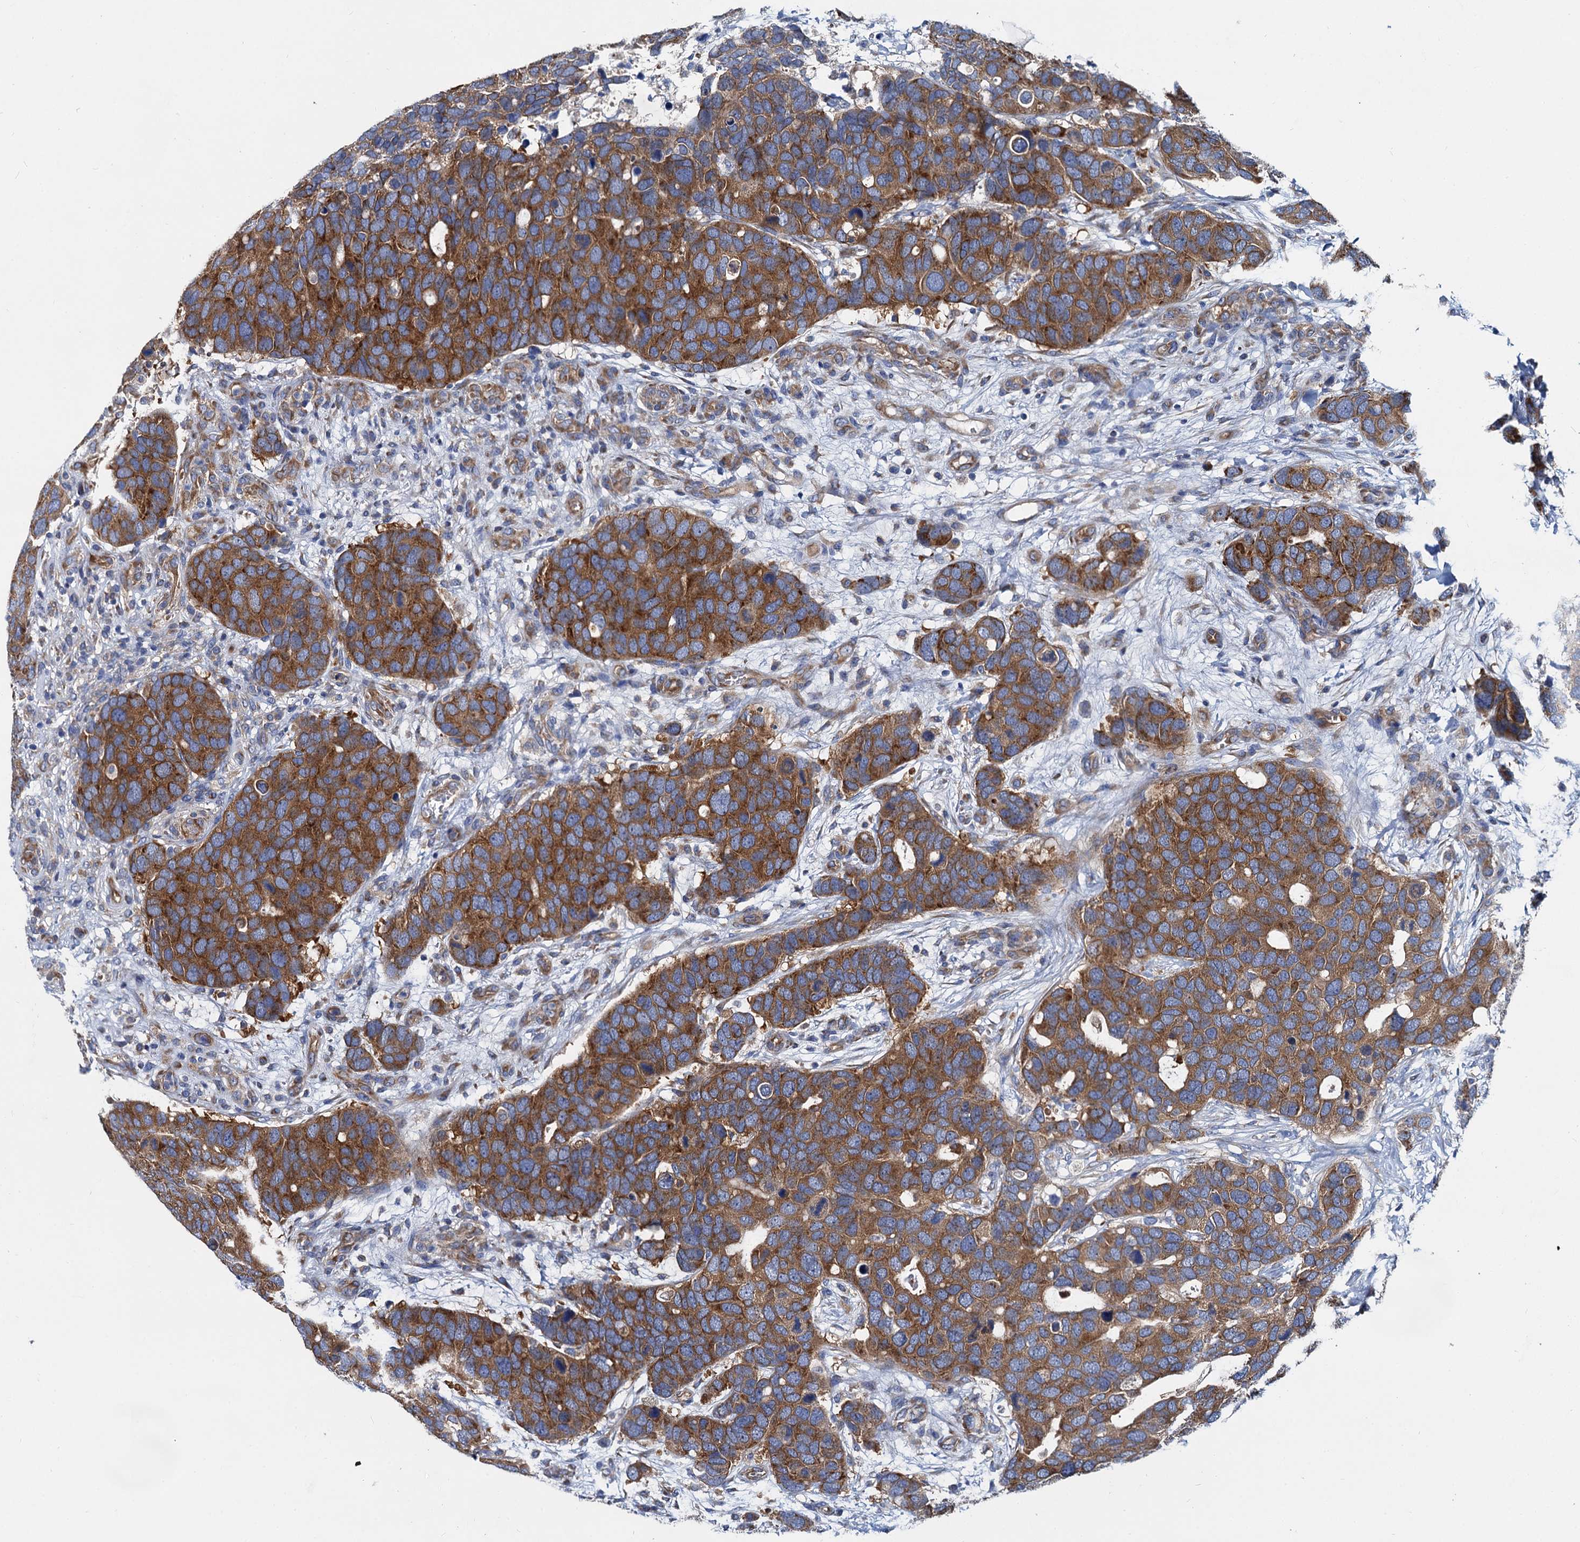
{"staining": {"intensity": "strong", "quantity": "25%-75%", "location": "cytoplasmic/membranous"}, "tissue": "breast cancer", "cell_type": "Tumor cells", "image_type": "cancer", "snomed": [{"axis": "morphology", "description": "Duct carcinoma"}, {"axis": "topography", "description": "Breast"}], "caption": "Immunohistochemical staining of breast cancer exhibits high levels of strong cytoplasmic/membranous protein expression in approximately 25%-75% of tumor cells.", "gene": "QARS1", "patient": {"sex": "female", "age": 83}}